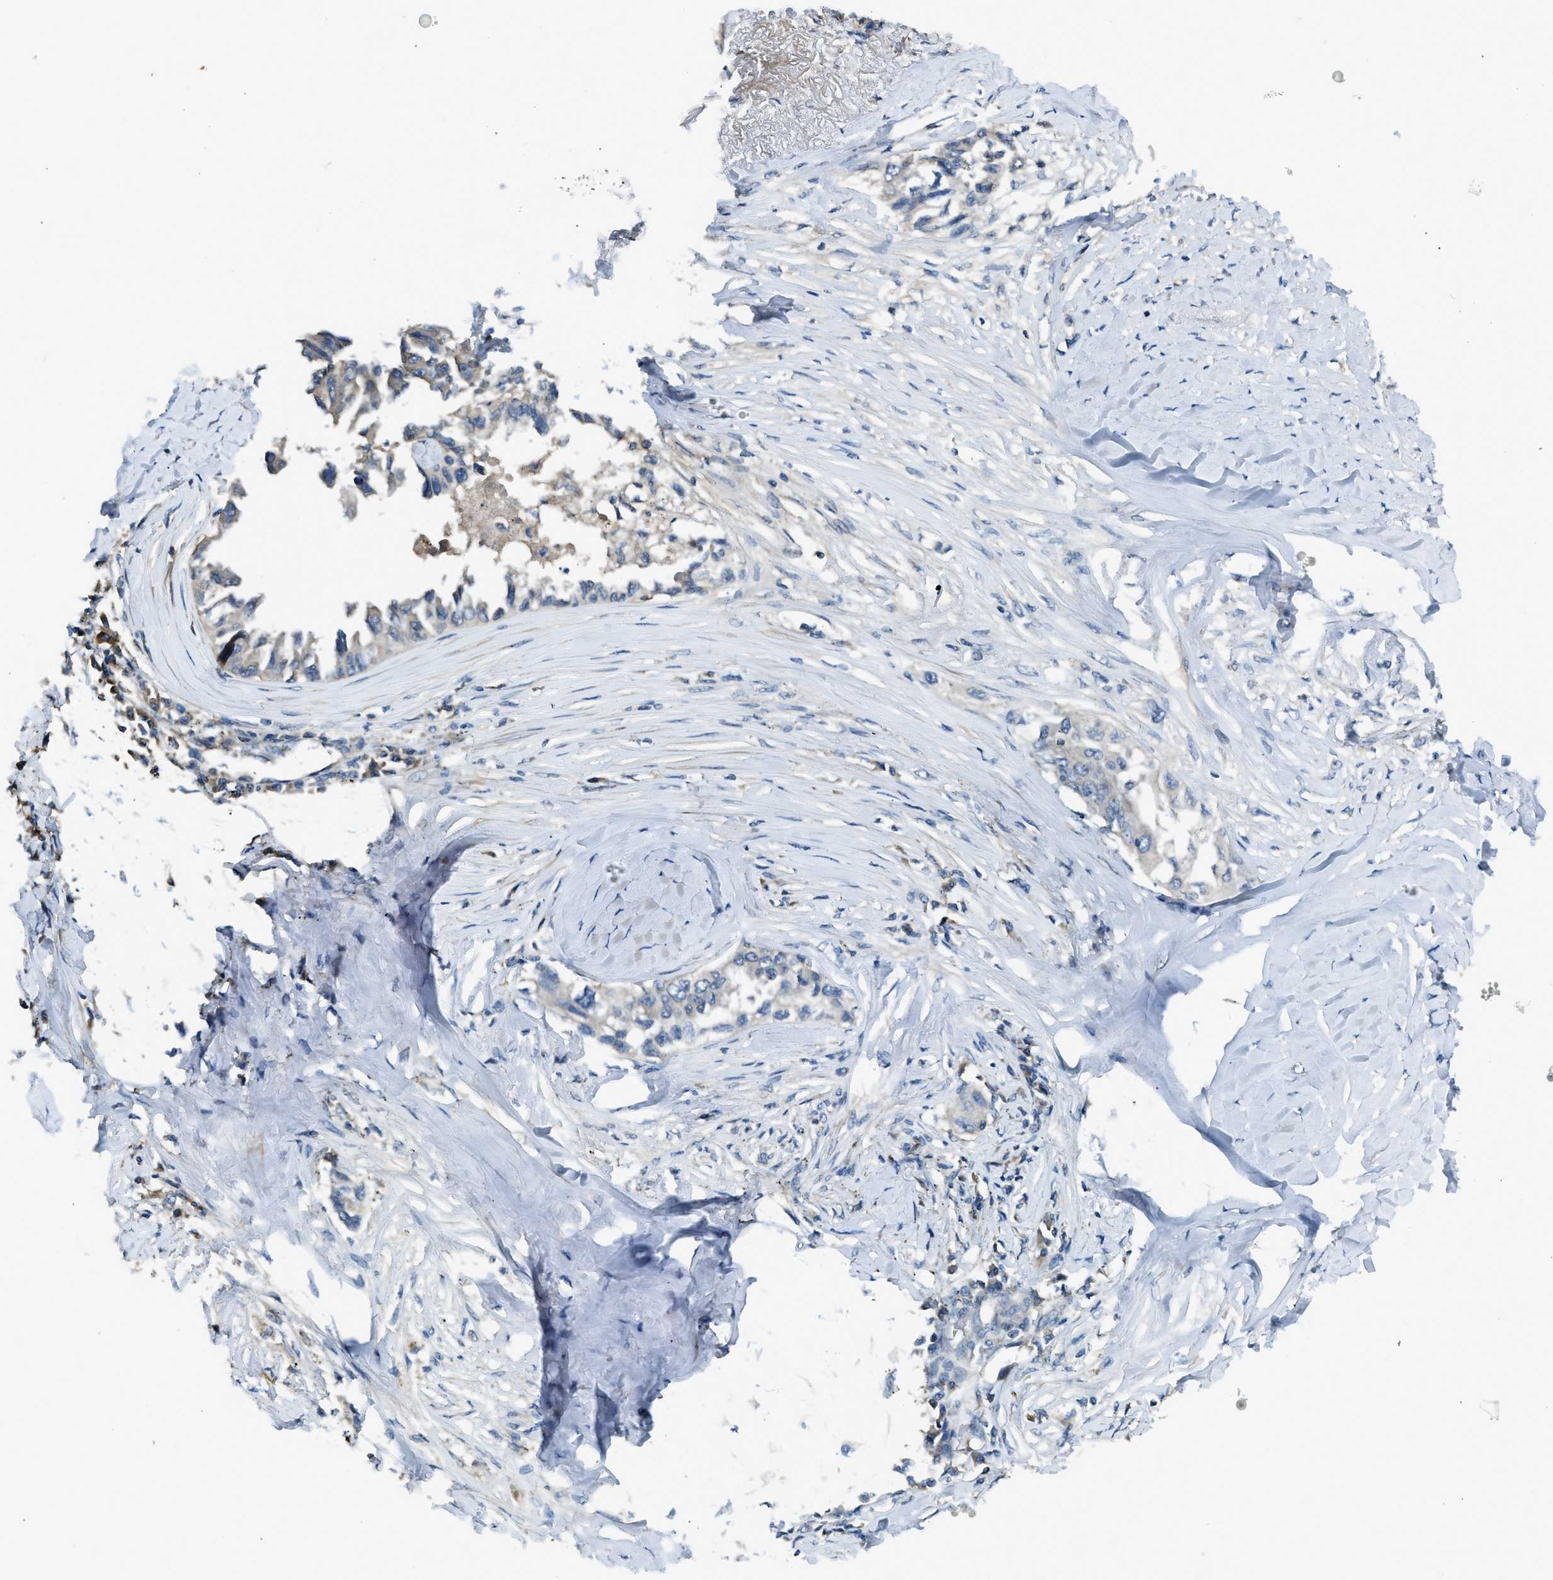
{"staining": {"intensity": "negative", "quantity": "none", "location": "none"}, "tissue": "lung cancer", "cell_type": "Tumor cells", "image_type": "cancer", "snomed": [{"axis": "morphology", "description": "Adenocarcinoma, NOS"}, {"axis": "topography", "description": "Lung"}], "caption": "This micrograph is of lung cancer stained with immunohistochemistry (IHC) to label a protein in brown with the nuclei are counter-stained blue. There is no positivity in tumor cells.", "gene": "LMLN", "patient": {"sex": "female", "age": 51}}